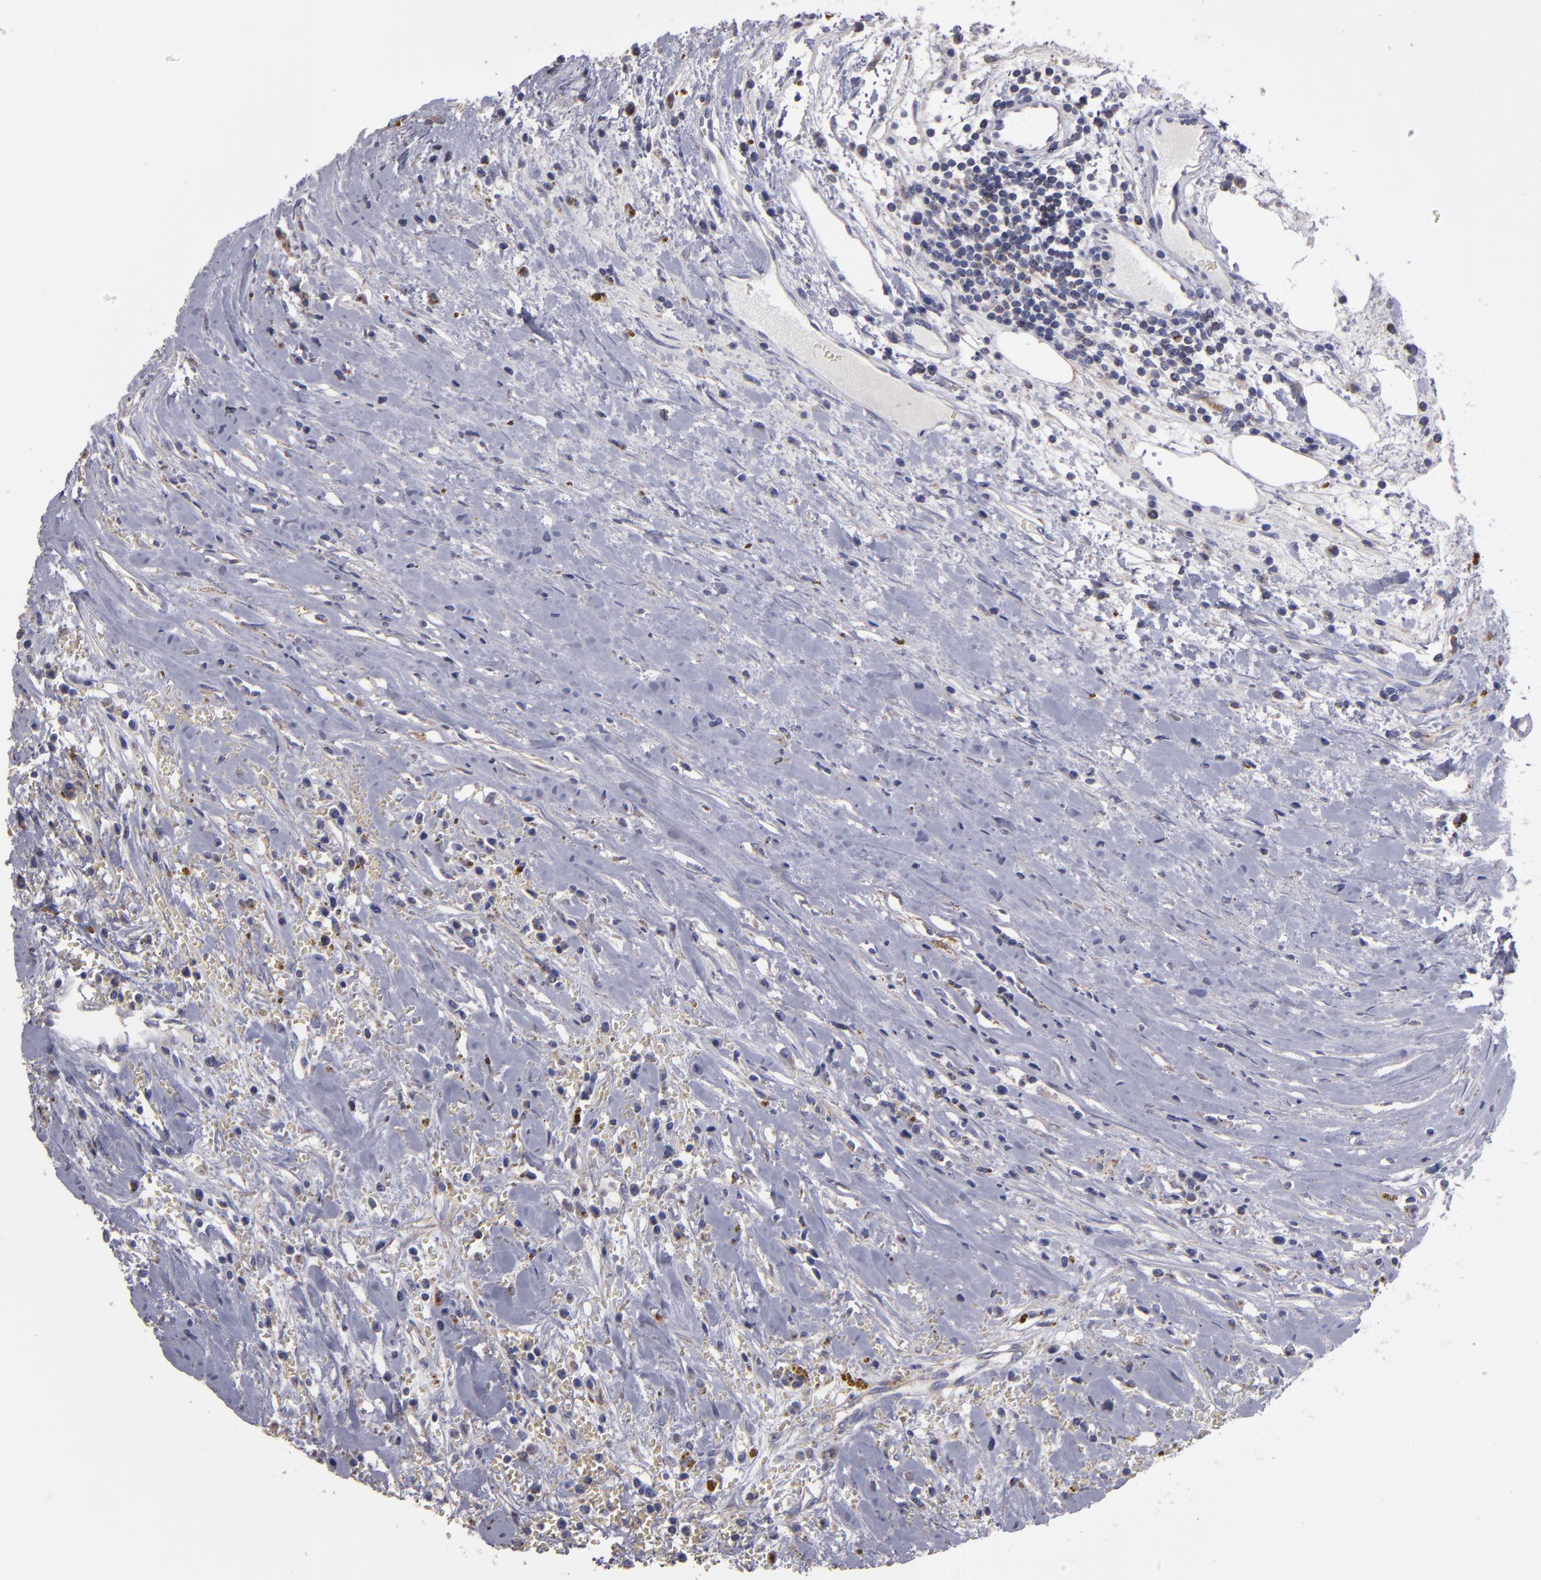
{"staining": {"intensity": "moderate", "quantity": "25%-75%", "location": "cytoplasmic/membranous"}, "tissue": "renal cancer", "cell_type": "Tumor cells", "image_type": "cancer", "snomed": [{"axis": "morphology", "description": "Adenocarcinoma, NOS"}, {"axis": "topography", "description": "Kidney"}], "caption": "Moderate cytoplasmic/membranous positivity for a protein is present in about 25%-75% of tumor cells of renal cancer (adenocarcinoma) using IHC.", "gene": "CLTA", "patient": {"sex": "male", "age": 82}}